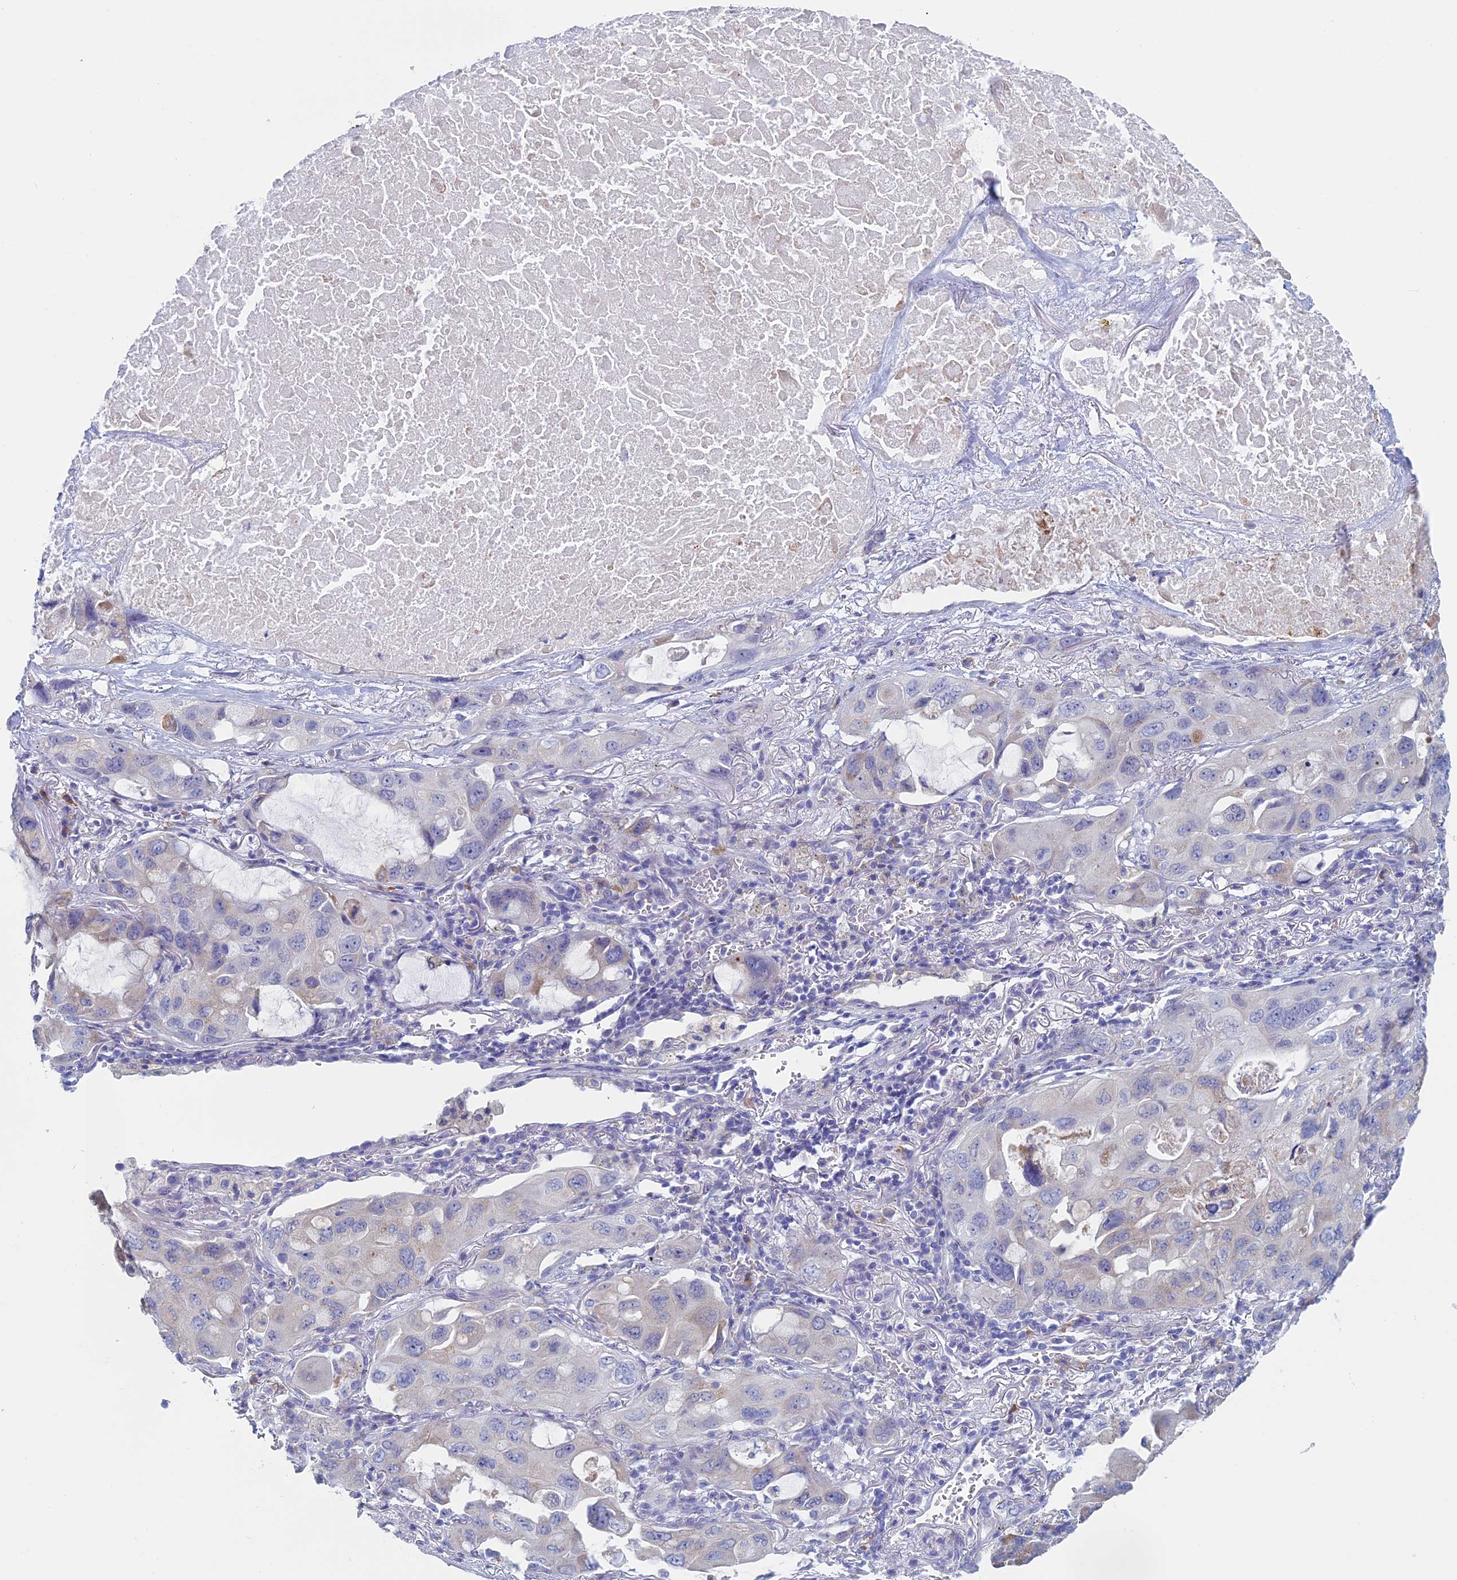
{"staining": {"intensity": "weak", "quantity": "<25%", "location": "cytoplasmic/membranous"}, "tissue": "lung cancer", "cell_type": "Tumor cells", "image_type": "cancer", "snomed": [{"axis": "morphology", "description": "Squamous cell carcinoma, NOS"}, {"axis": "topography", "description": "Lung"}], "caption": "Tumor cells show no significant positivity in squamous cell carcinoma (lung).", "gene": "MAGEB6", "patient": {"sex": "female", "age": 73}}